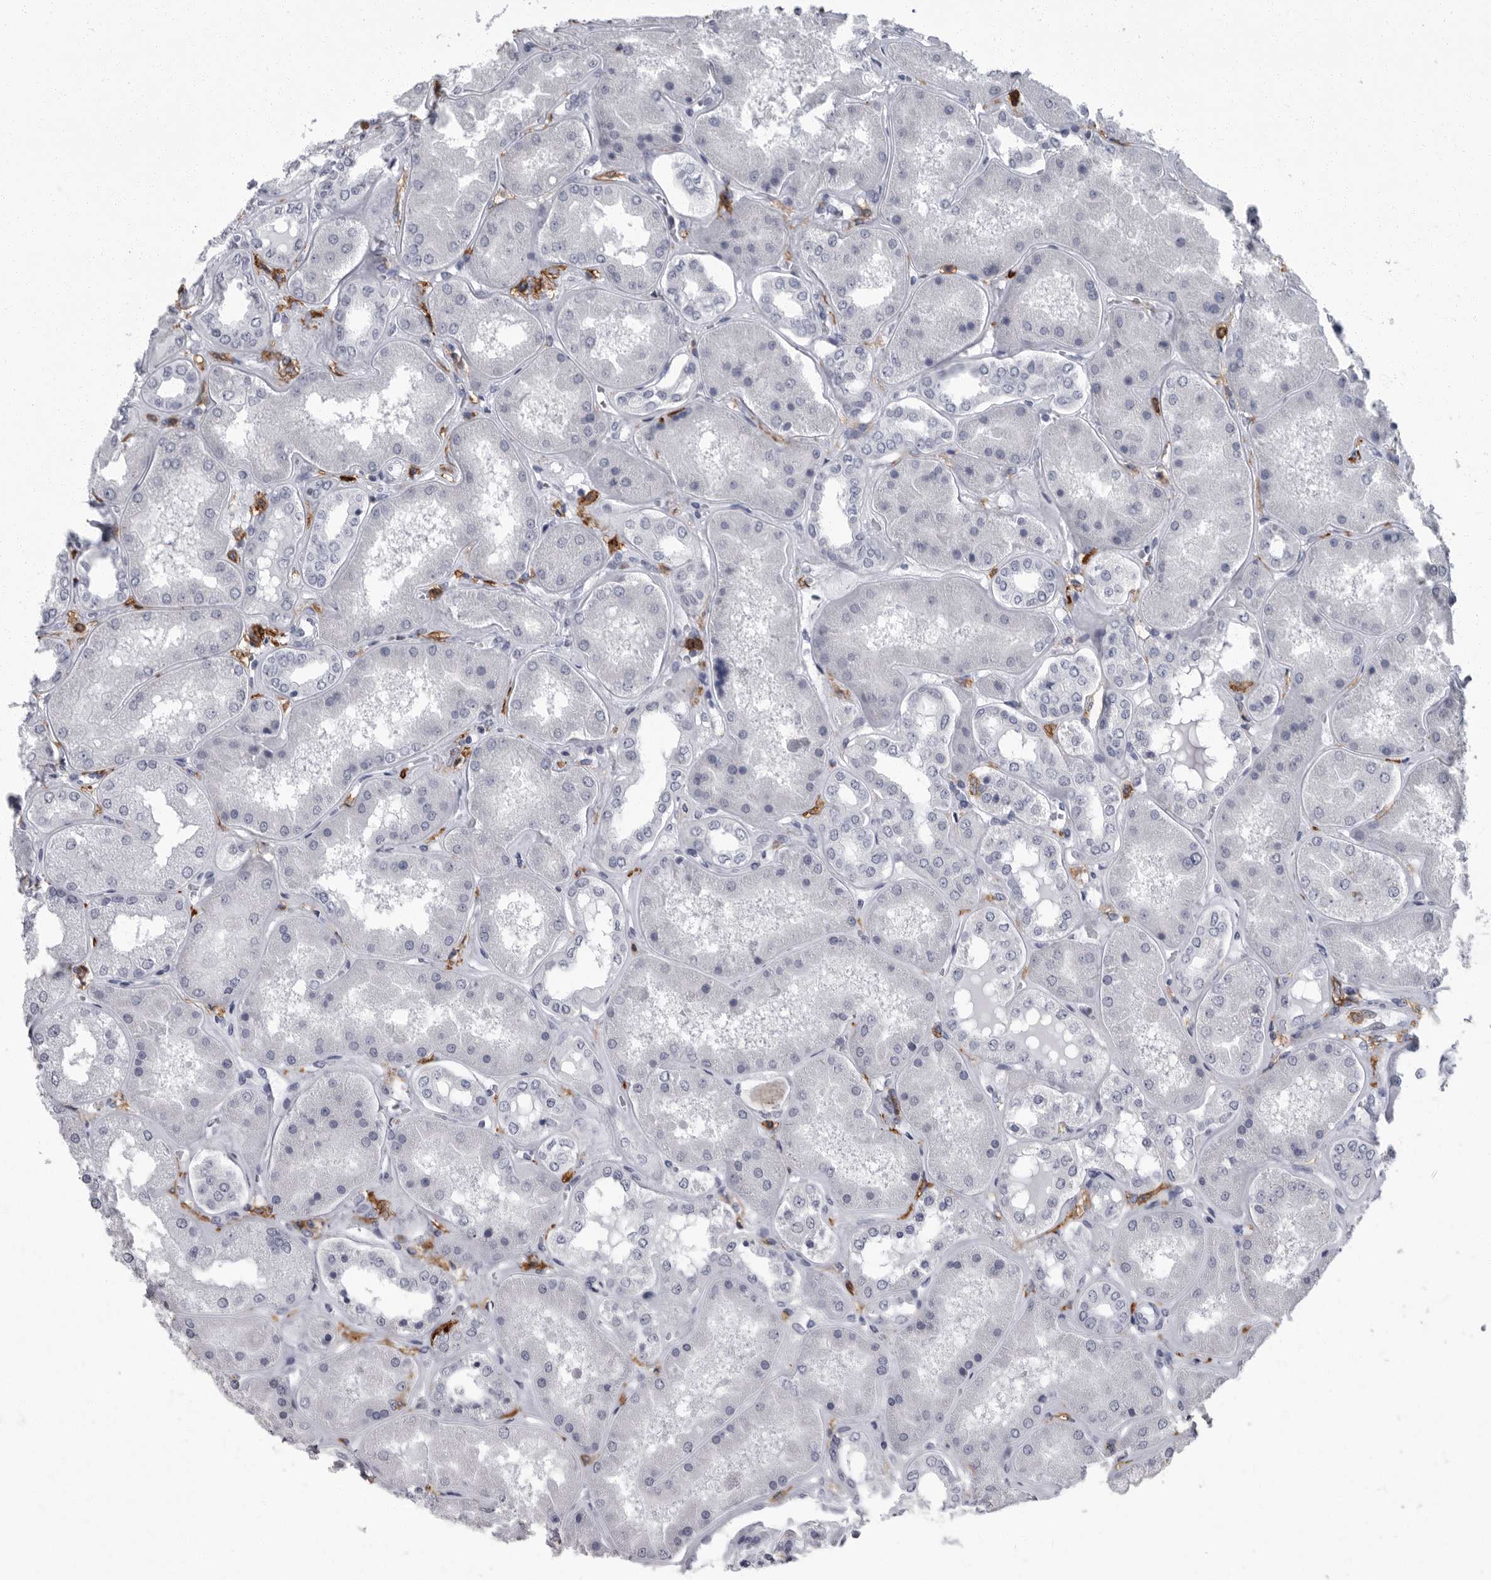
{"staining": {"intensity": "negative", "quantity": "none", "location": "none"}, "tissue": "kidney", "cell_type": "Cells in glomeruli", "image_type": "normal", "snomed": [{"axis": "morphology", "description": "Normal tissue, NOS"}, {"axis": "topography", "description": "Kidney"}], "caption": "Cells in glomeruli are negative for protein expression in normal human kidney. The staining was performed using DAB to visualize the protein expression in brown, while the nuclei were stained in blue with hematoxylin (Magnification: 20x).", "gene": "FCER1G", "patient": {"sex": "female", "age": 56}}